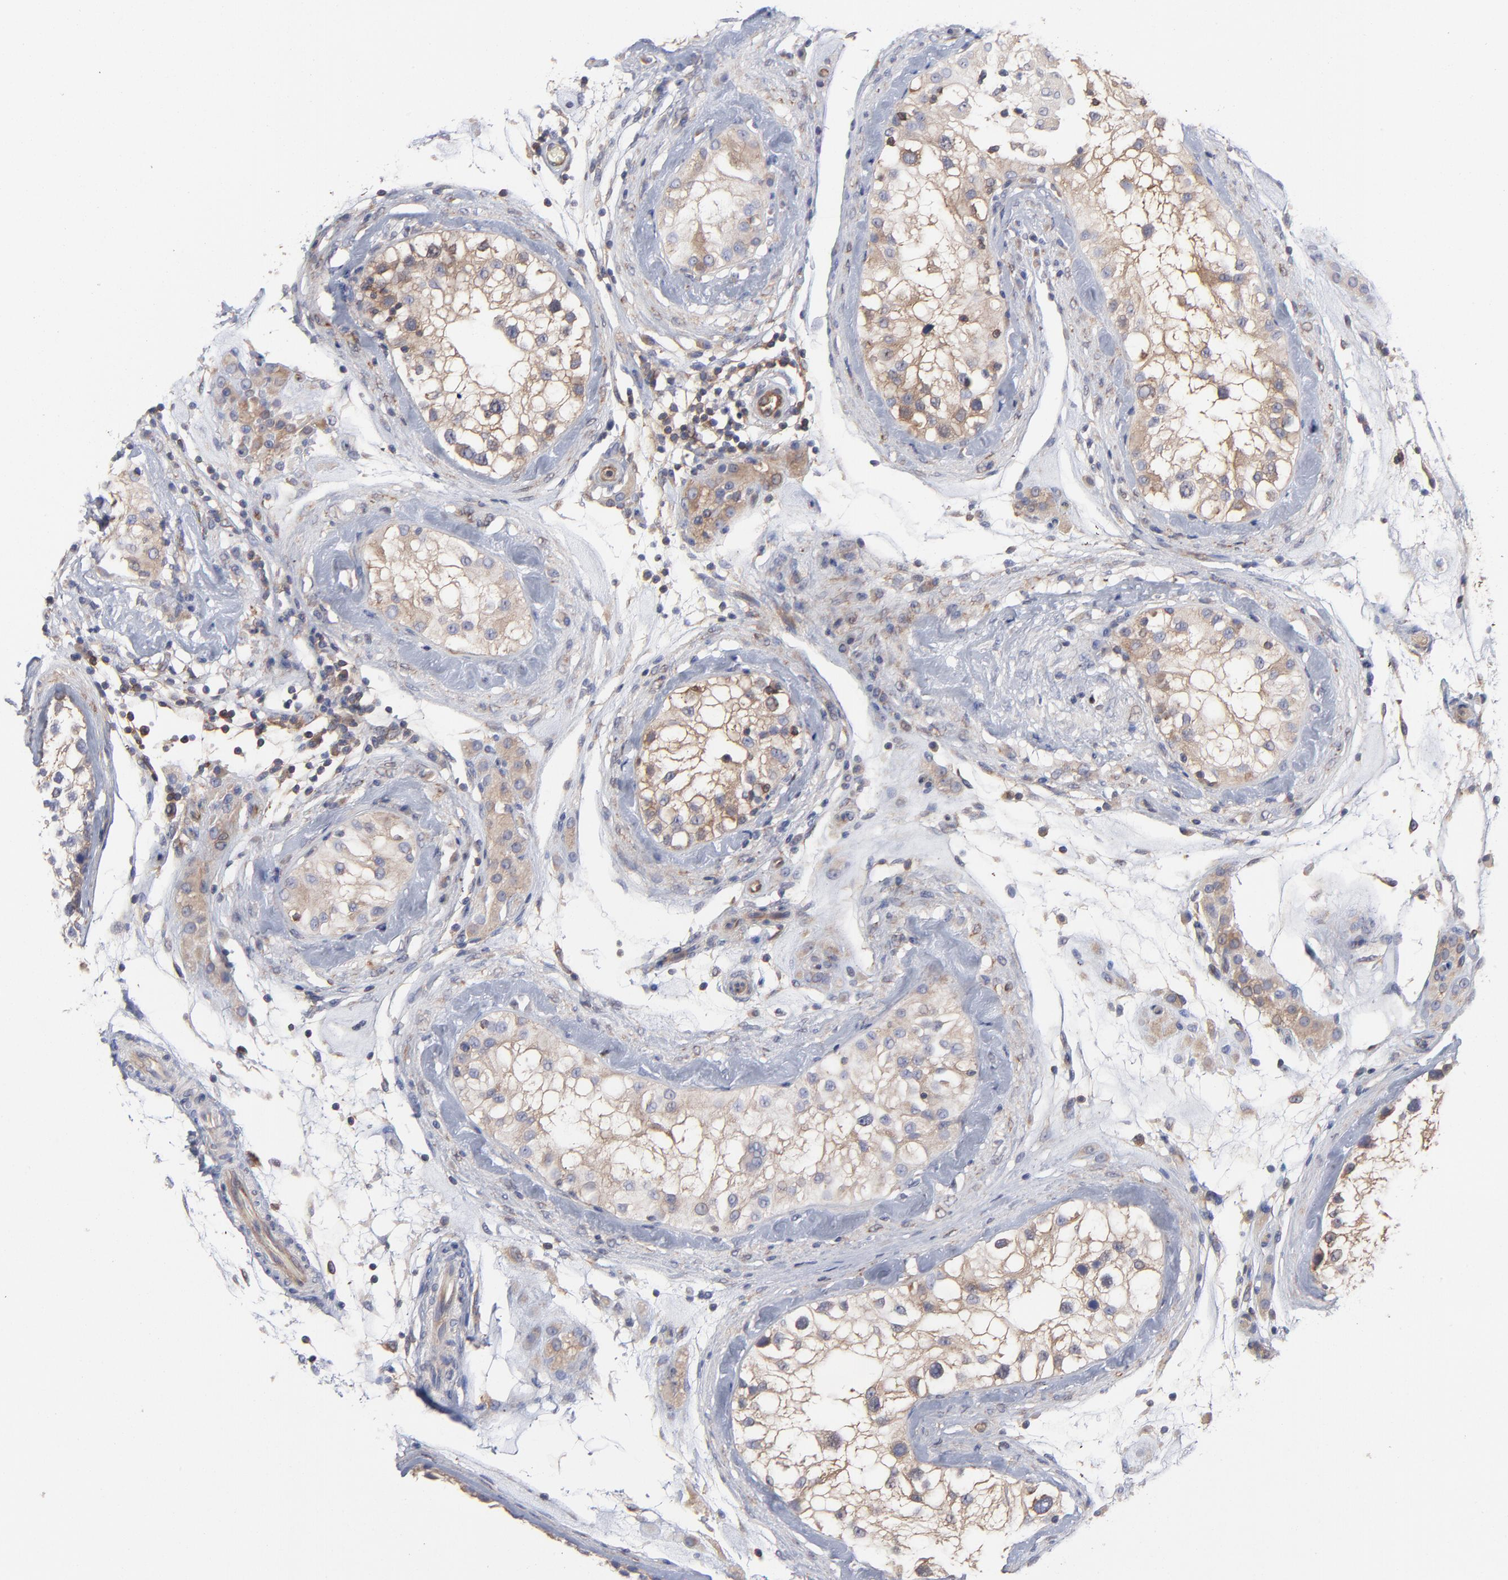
{"staining": {"intensity": "weak", "quantity": ">75%", "location": "cytoplasmic/membranous"}, "tissue": "testis", "cell_type": "Cells in seminiferous ducts", "image_type": "normal", "snomed": [{"axis": "morphology", "description": "Normal tissue, NOS"}, {"axis": "topography", "description": "Testis"}], "caption": "A brown stain shows weak cytoplasmic/membranous staining of a protein in cells in seminiferous ducts of normal human testis.", "gene": "NFKBIA", "patient": {"sex": "male", "age": 46}}